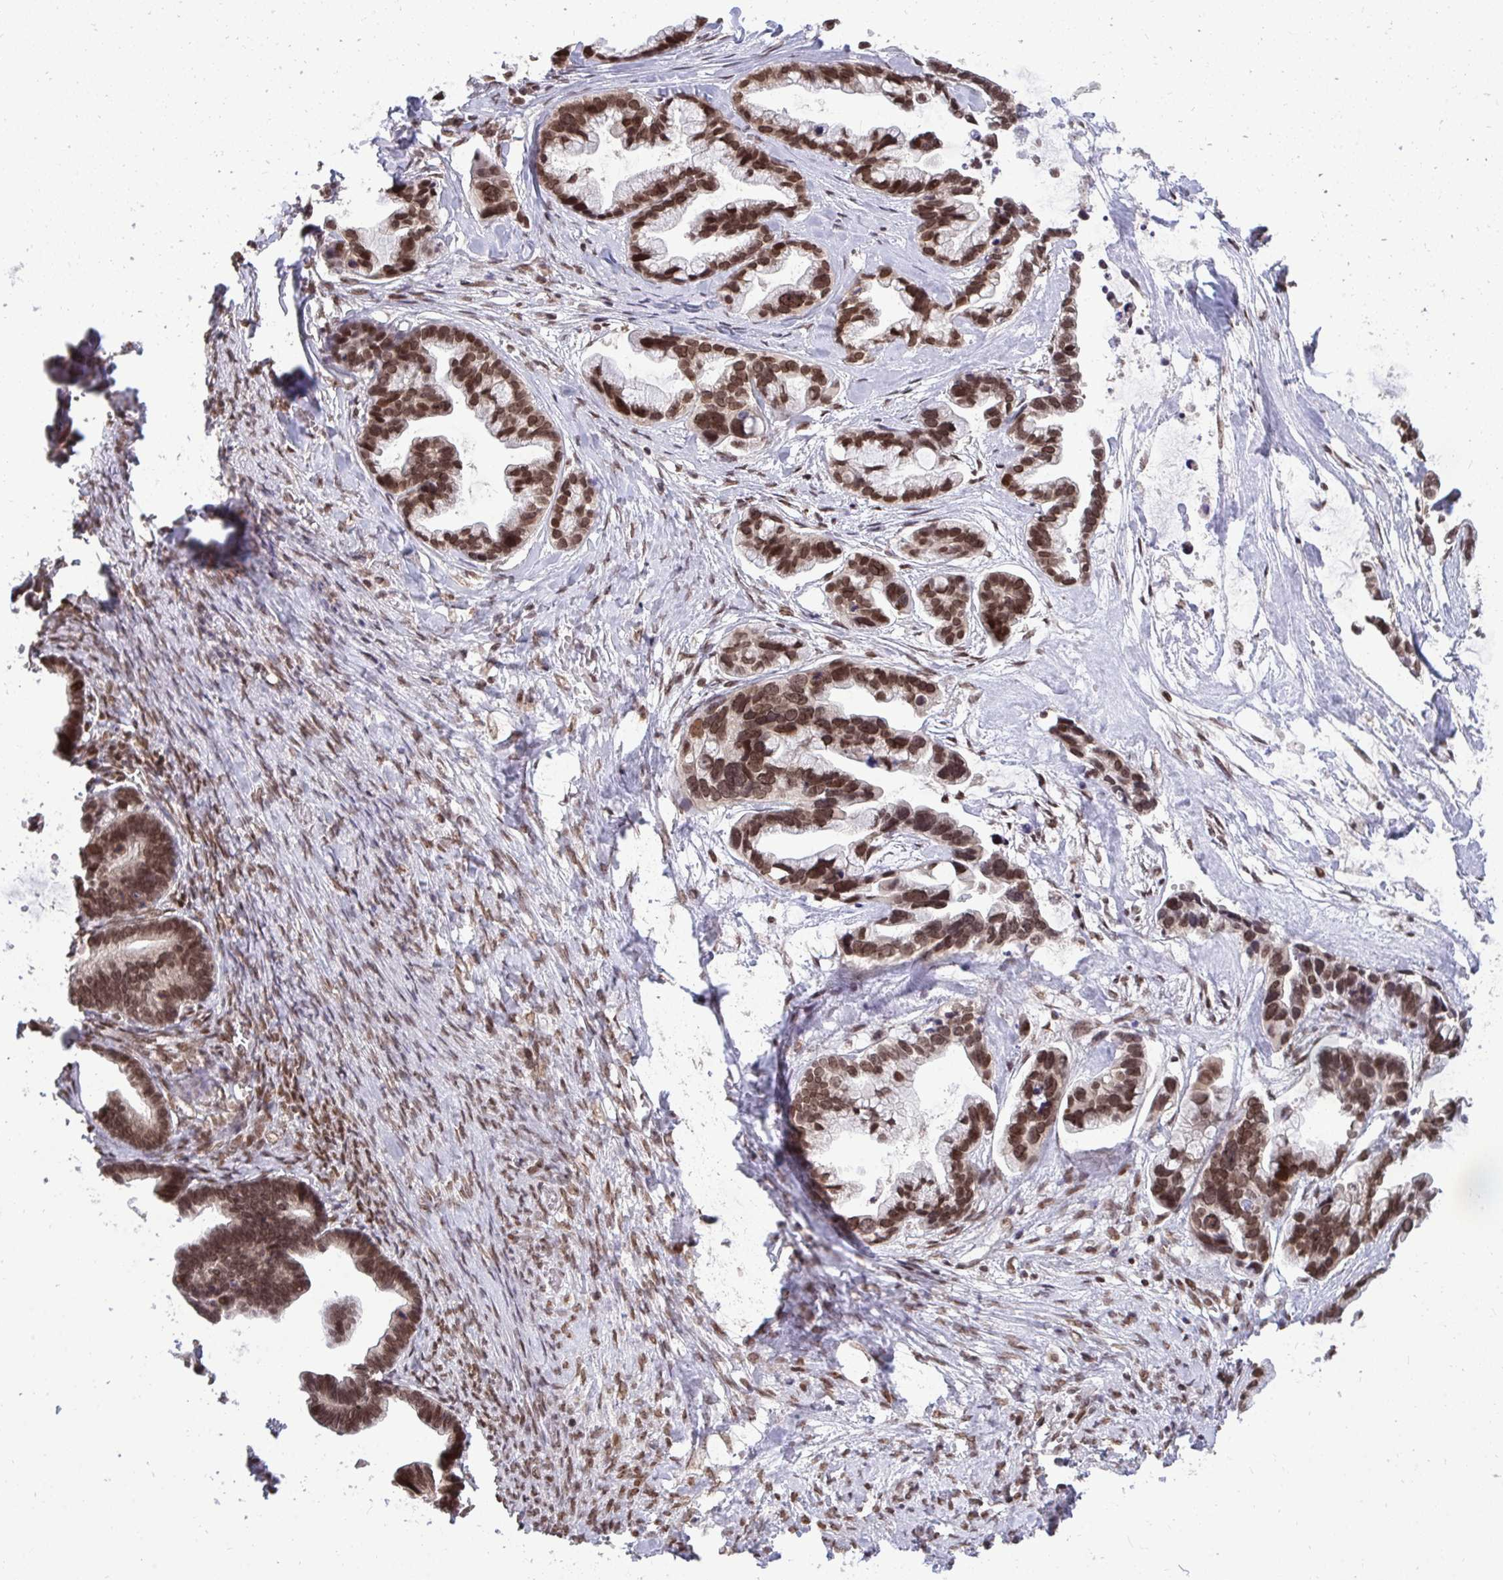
{"staining": {"intensity": "moderate", "quantity": ">75%", "location": "nuclear"}, "tissue": "ovarian cancer", "cell_type": "Tumor cells", "image_type": "cancer", "snomed": [{"axis": "morphology", "description": "Cystadenocarcinoma, serous, NOS"}, {"axis": "topography", "description": "Ovary"}], "caption": "Protein expression by IHC reveals moderate nuclear staining in about >75% of tumor cells in serous cystadenocarcinoma (ovarian).", "gene": "JPT1", "patient": {"sex": "female", "age": 56}}